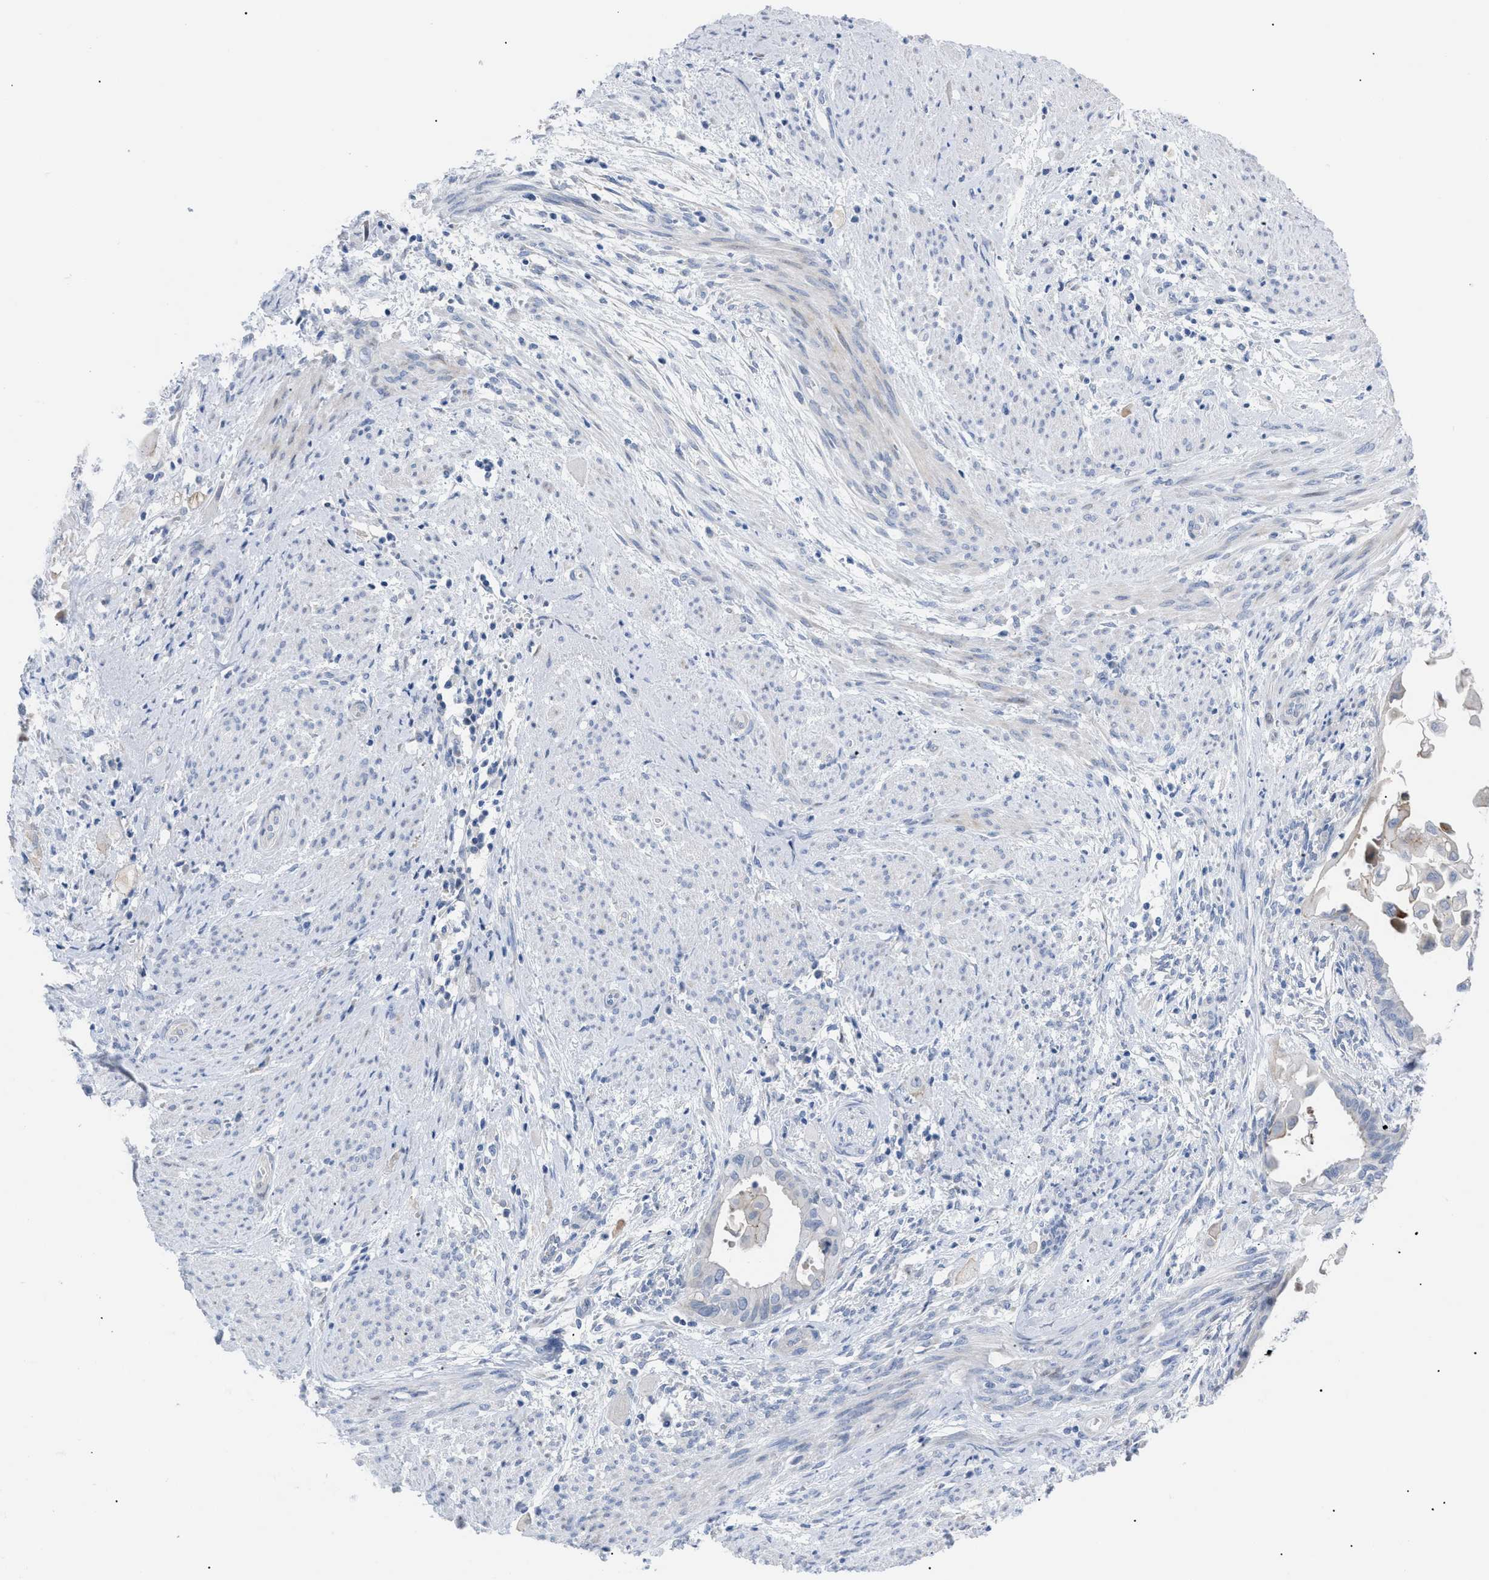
{"staining": {"intensity": "negative", "quantity": "none", "location": "none"}, "tissue": "cervical cancer", "cell_type": "Tumor cells", "image_type": "cancer", "snomed": [{"axis": "morphology", "description": "Normal tissue, NOS"}, {"axis": "morphology", "description": "Adenocarcinoma, NOS"}, {"axis": "topography", "description": "Cervix"}, {"axis": "topography", "description": "Endometrium"}], "caption": "Micrograph shows no significant protein positivity in tumor cells of cervical adenocarcinoma. (Stains: DAB (3,3'-diaminobenzidine) IHC with hematoxylin counter stain, Microscopy: brightfield microscopy at high magnification).", "gene": "CAV3", "patient": {"sex": "female", "age": 86}}